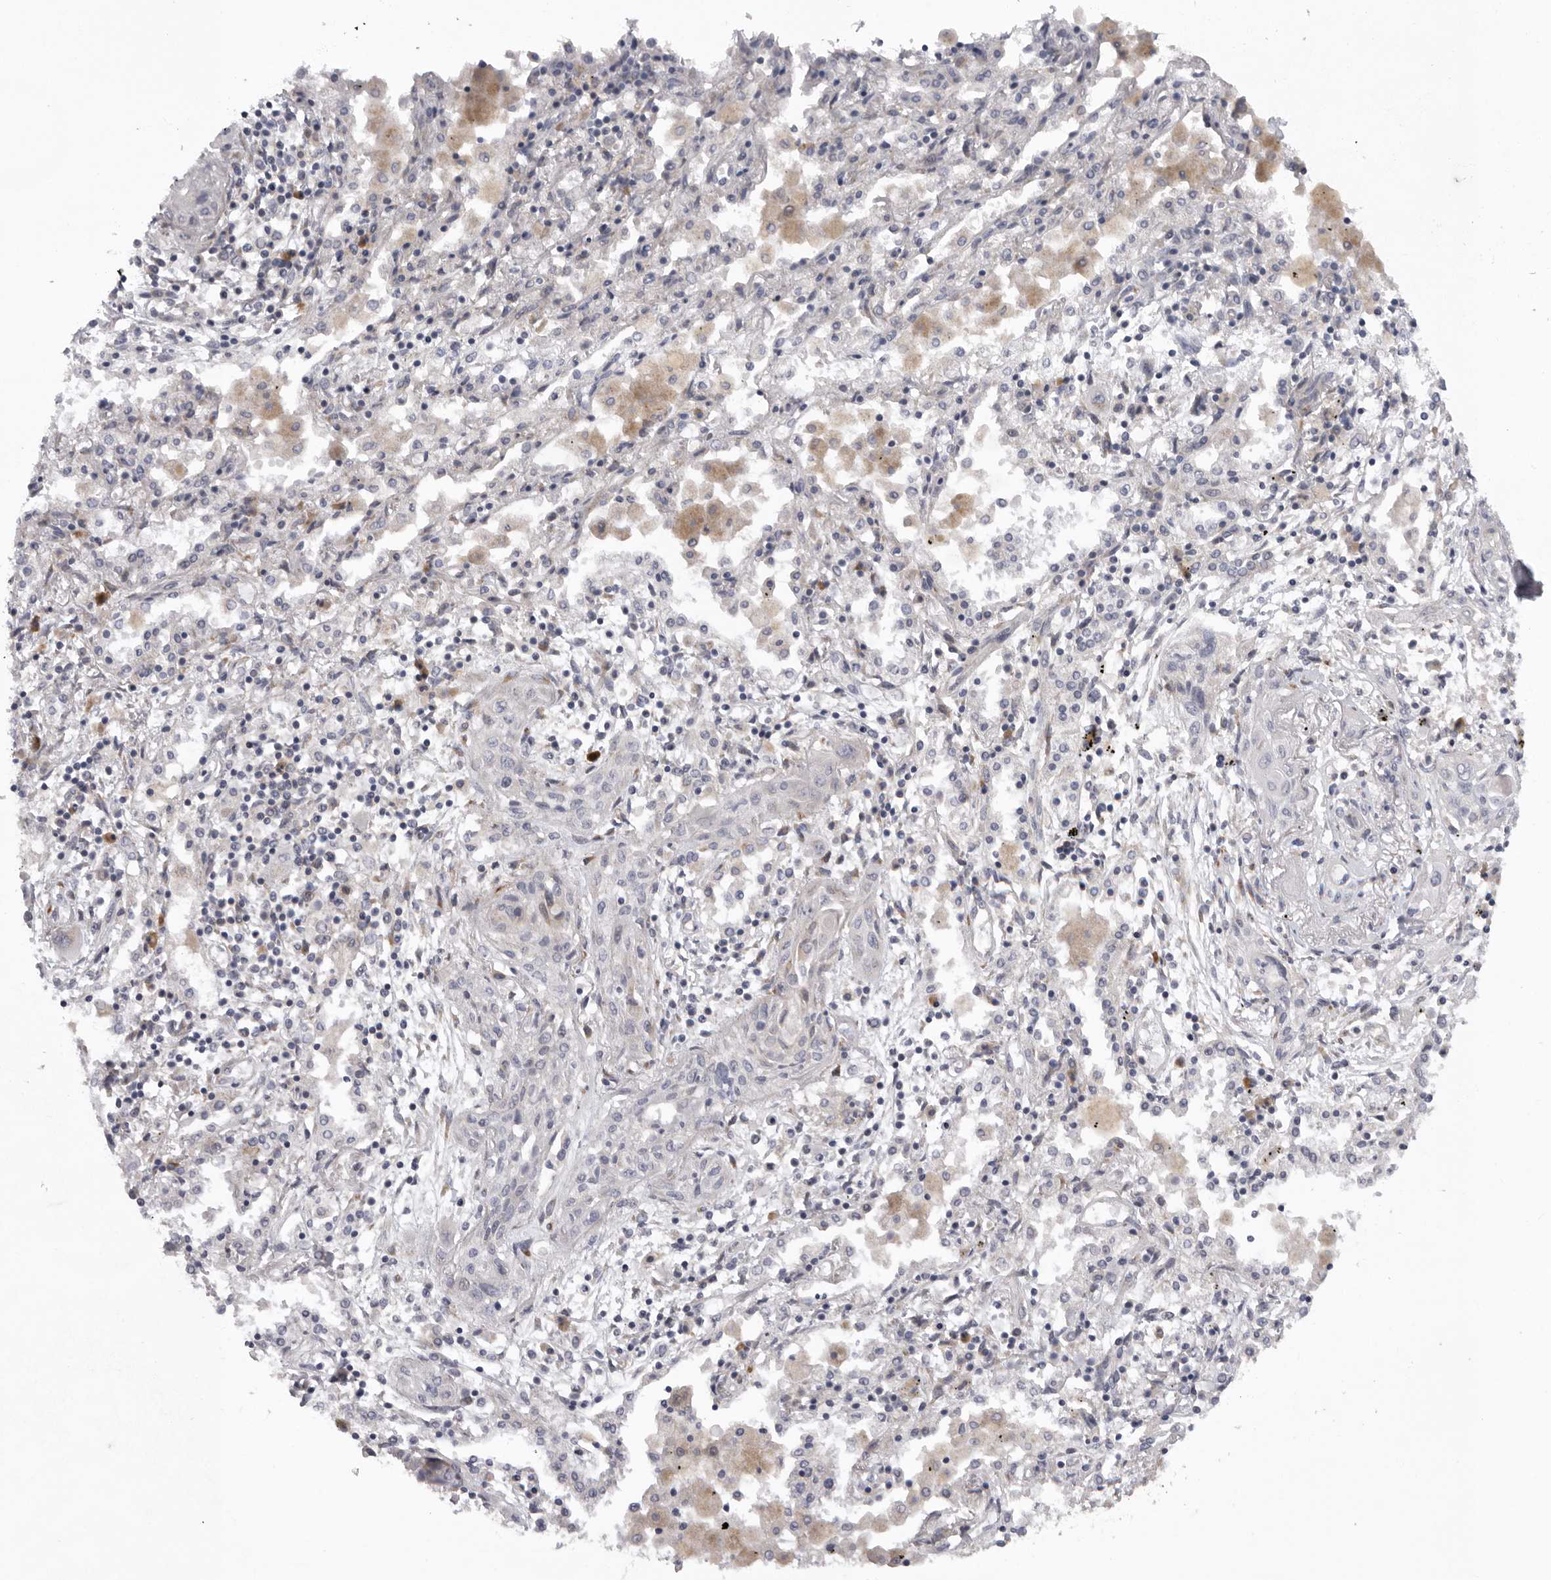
{"staining": {"intensity": "negative", "quantity": "none", "location": "none"}, "tissue": "lung cancer", "cell_type": "Tumor cells", "image_type": "cancer", "snomed": [{"axis": "morphology", "description": "Squamous cell carcinoma, NOS"}, {"axis": "topography", "description": "Lung"}], "caption": "An immunohistochemistry image of lung squamous cell carcinoma is shown. There is no staining in tumor cells of lung squamous cell carcinoma. Brightfield microscopy of IHC stained with DAB (brown) and hematoxylin (blue), captured at high magnification.", "gene": "USP24", "patient": {"sex": "female", "age": 47}}